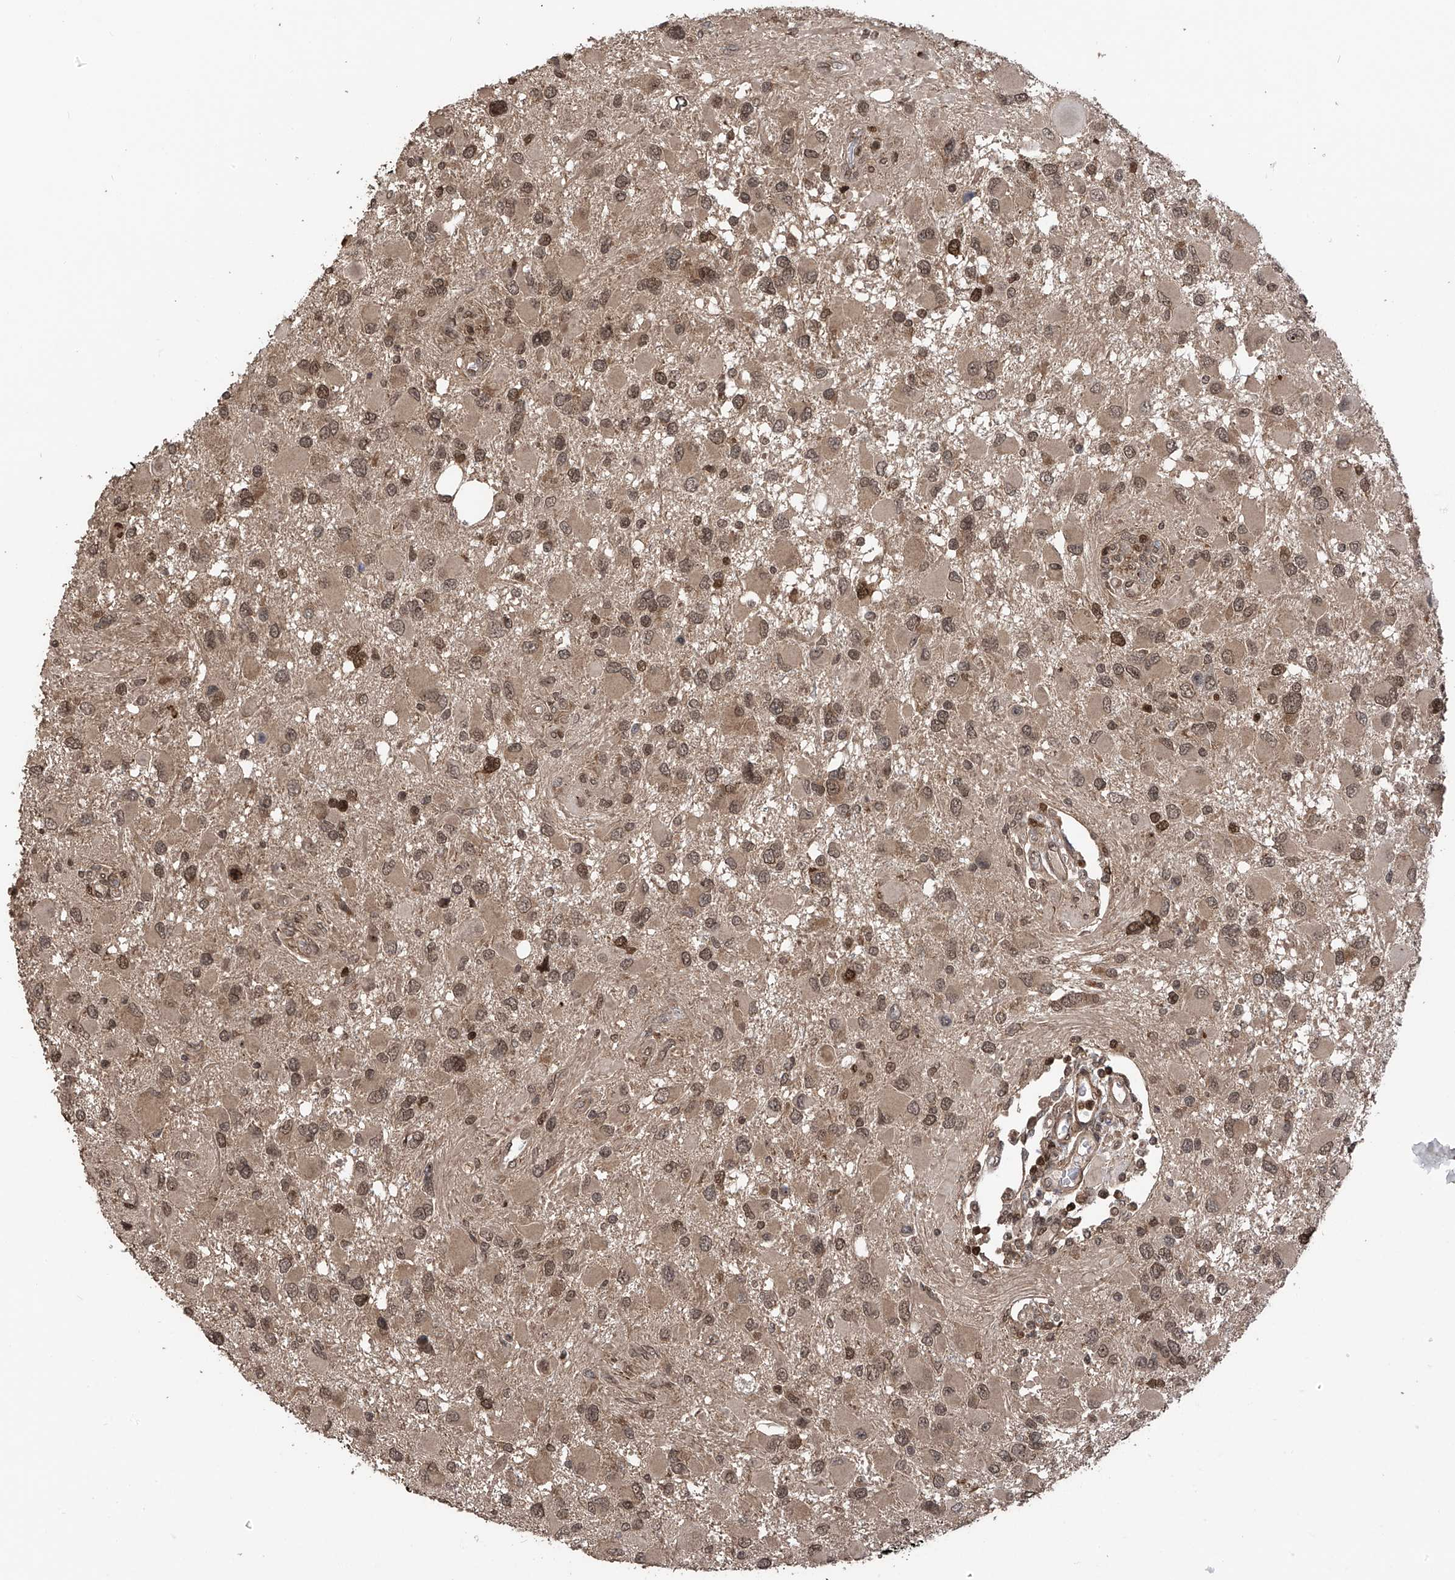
{"staining": {"intensity": "moderate", "quantity": ">75%", "location": "cytoplasmic/membranous,nuclear"}, "tissue": "glioma", "cell_type": "Tumor cells", "image_type": "cancer", "snomed": [{"axis": "morphology", "description": "Glioma, malignant, High grade"}, {"axis": "topography", "description": "Brain"}], "caption": "Immunohistochemistry (IHC) staining of glioma, which reveals medium levels of moderate cytoplasmic/membranous and nuclear staining in approximately >75% of tumor cells indicating moderate cytoplasmic/membranous and nuclear protein positivity. The staining was performed using DAB (brown) for protein detection and nuclei were counterstained in hematoxylin (blue).", "gene": "DNAJC9", "patient": {"sex": "male", "age": 53}}